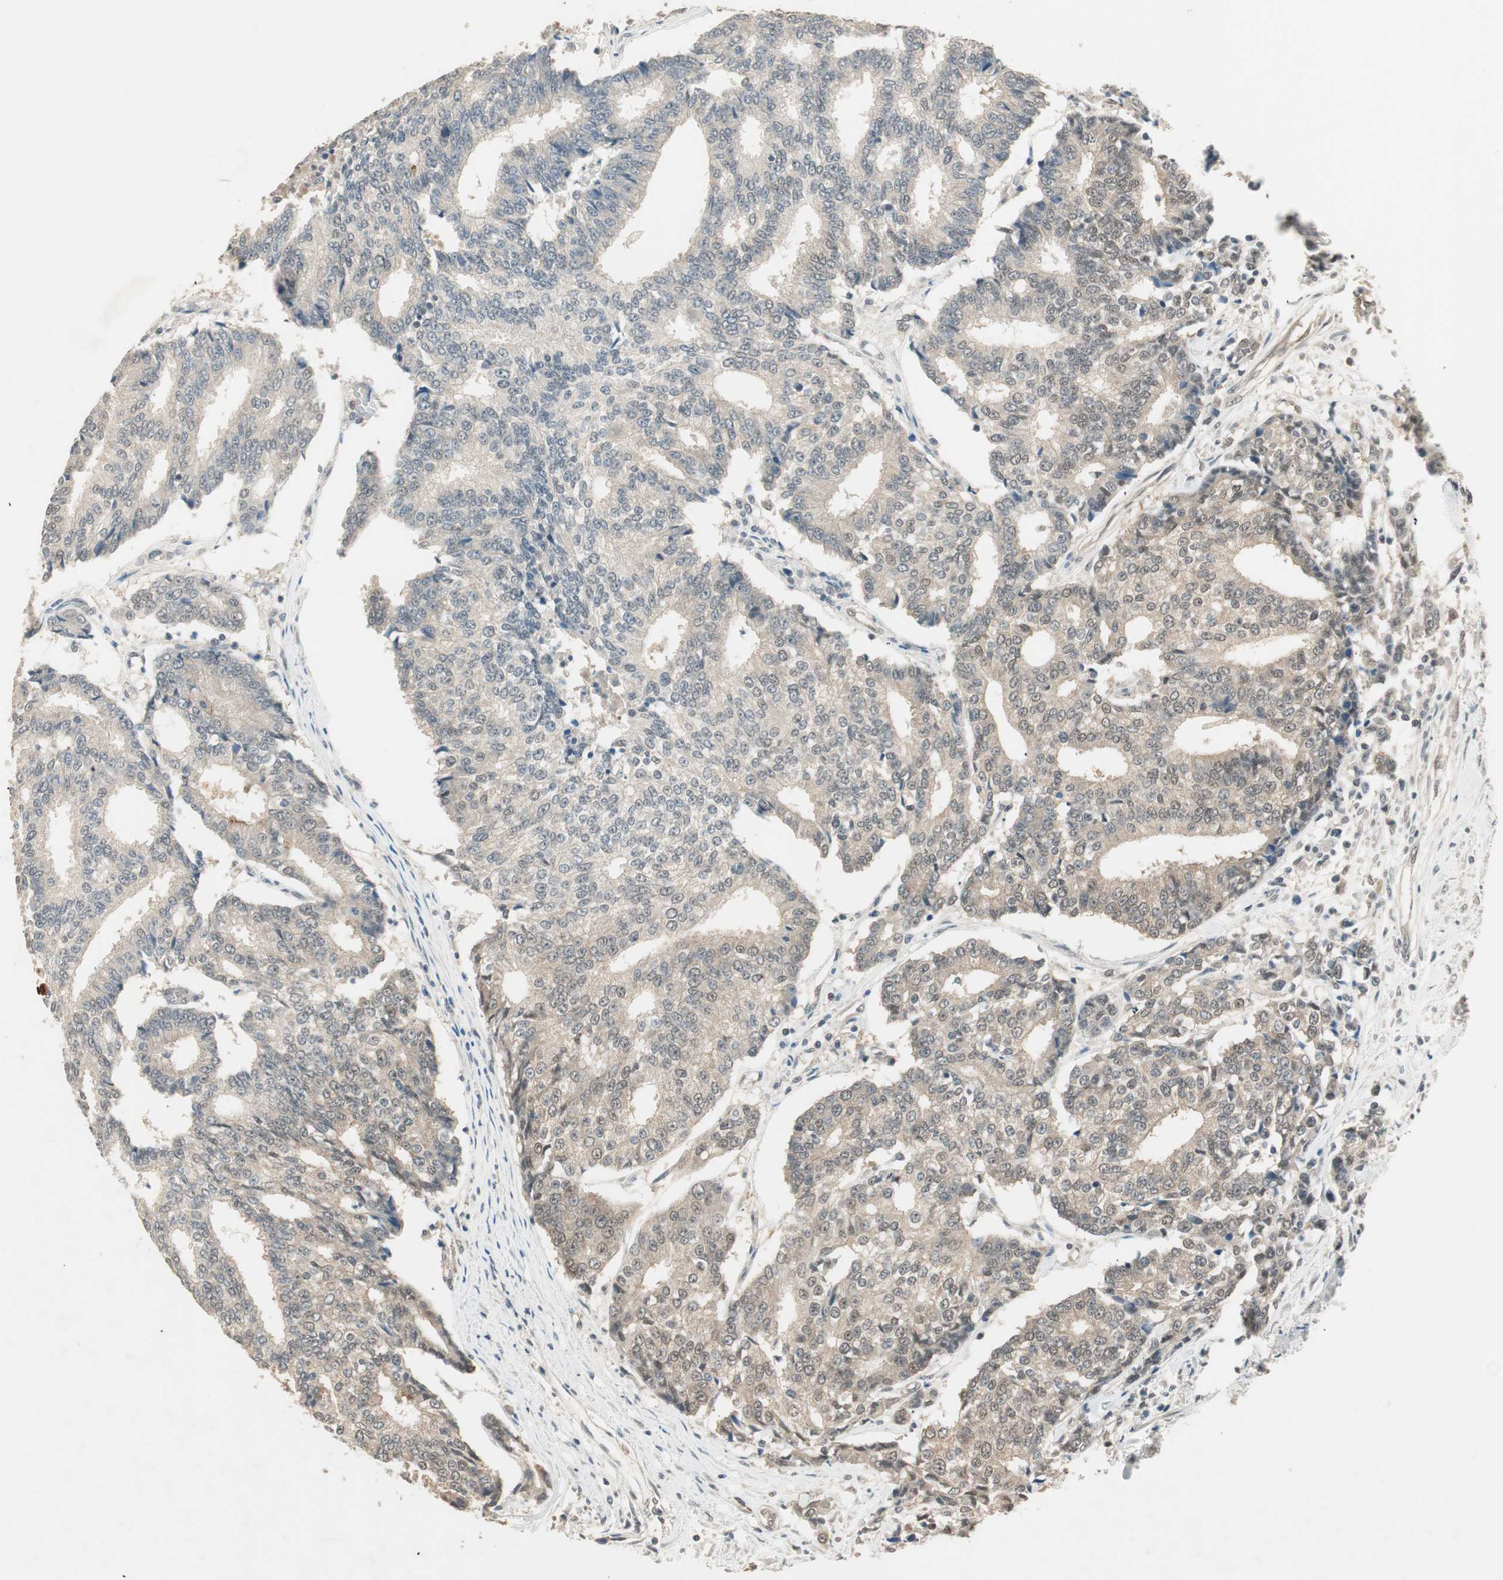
{"staining": {"intensity": "weak", "quantity": "25%-75%", "location": "cytoplasmic/membranous"}, "tissue": "prostate cancer", "cell_type": "Tumor cells", "image_type": "cancer", "snomed": [{"axis": "morphology", "description": "Adenocarcinoma, High grade"}, {"axis": "topography", "description": "Prostate"}], "caption": "This histopathology image demonstrates immunohistochemistry (IHC) staining of prostate adenocarcinoma (high-grade), with low weak cytoplasmic/membranous expression in about 25%-75% of tumor cells.", "gene": "USP5", "patient": {"sex": "male", "age": 55}}